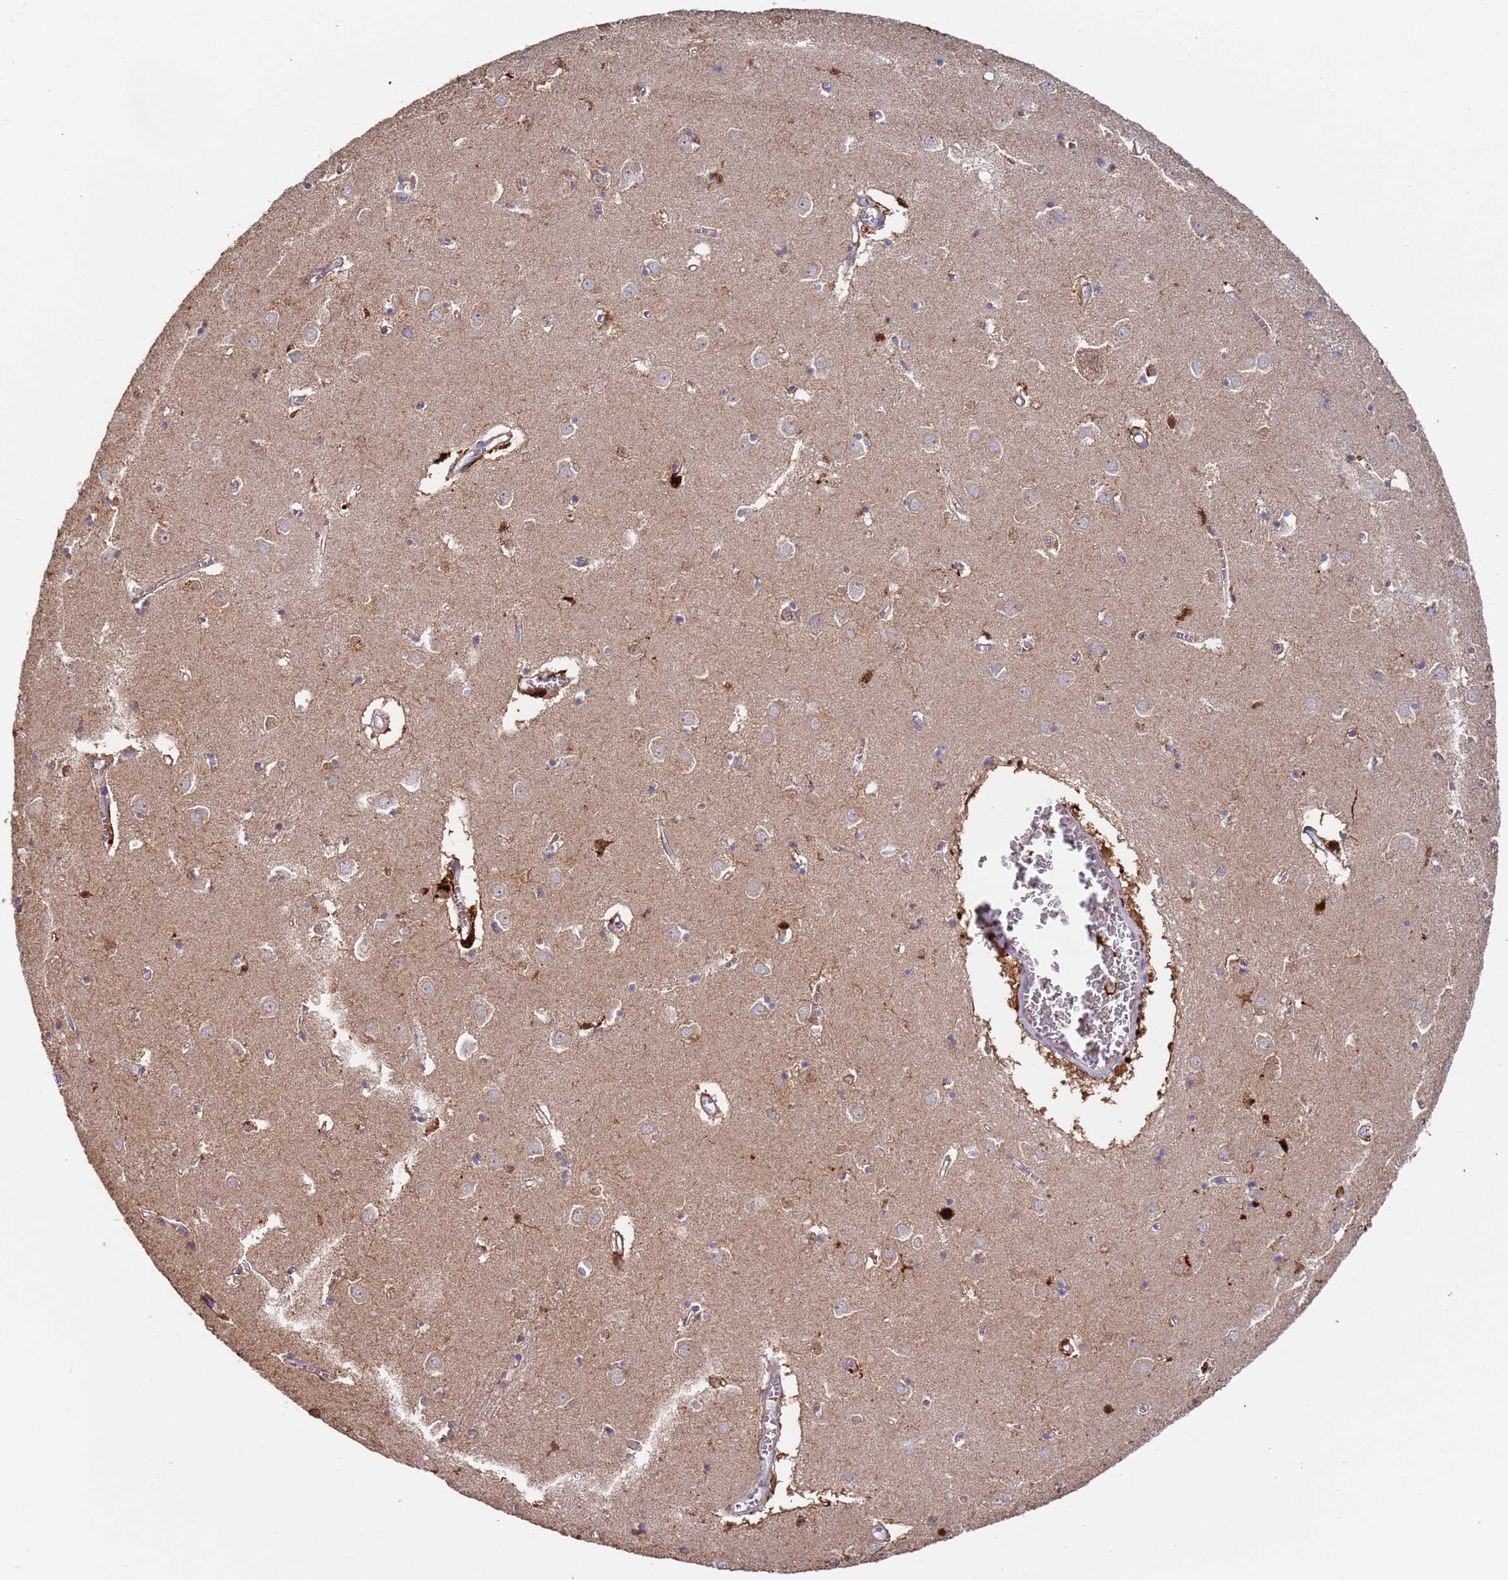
{"staining": {"intensity": "negative", "quantity": "none", "location": "none"}, "tissue": "caudate", "cell_type": "Glial cells", "image_type": "normal", "snomed": [{"axis": "morphology", "description": "Normal tissue, NOS"}, {"axis": "topography", "description": "Lateral ventricle wall"}], "caption": "Immunohistochemistry image of normal human caudate stained for a protein (brown), which reveals no expression in glial cells.", "gene": "MALRD1", "patient": {"sex": "male", "age": 70}}